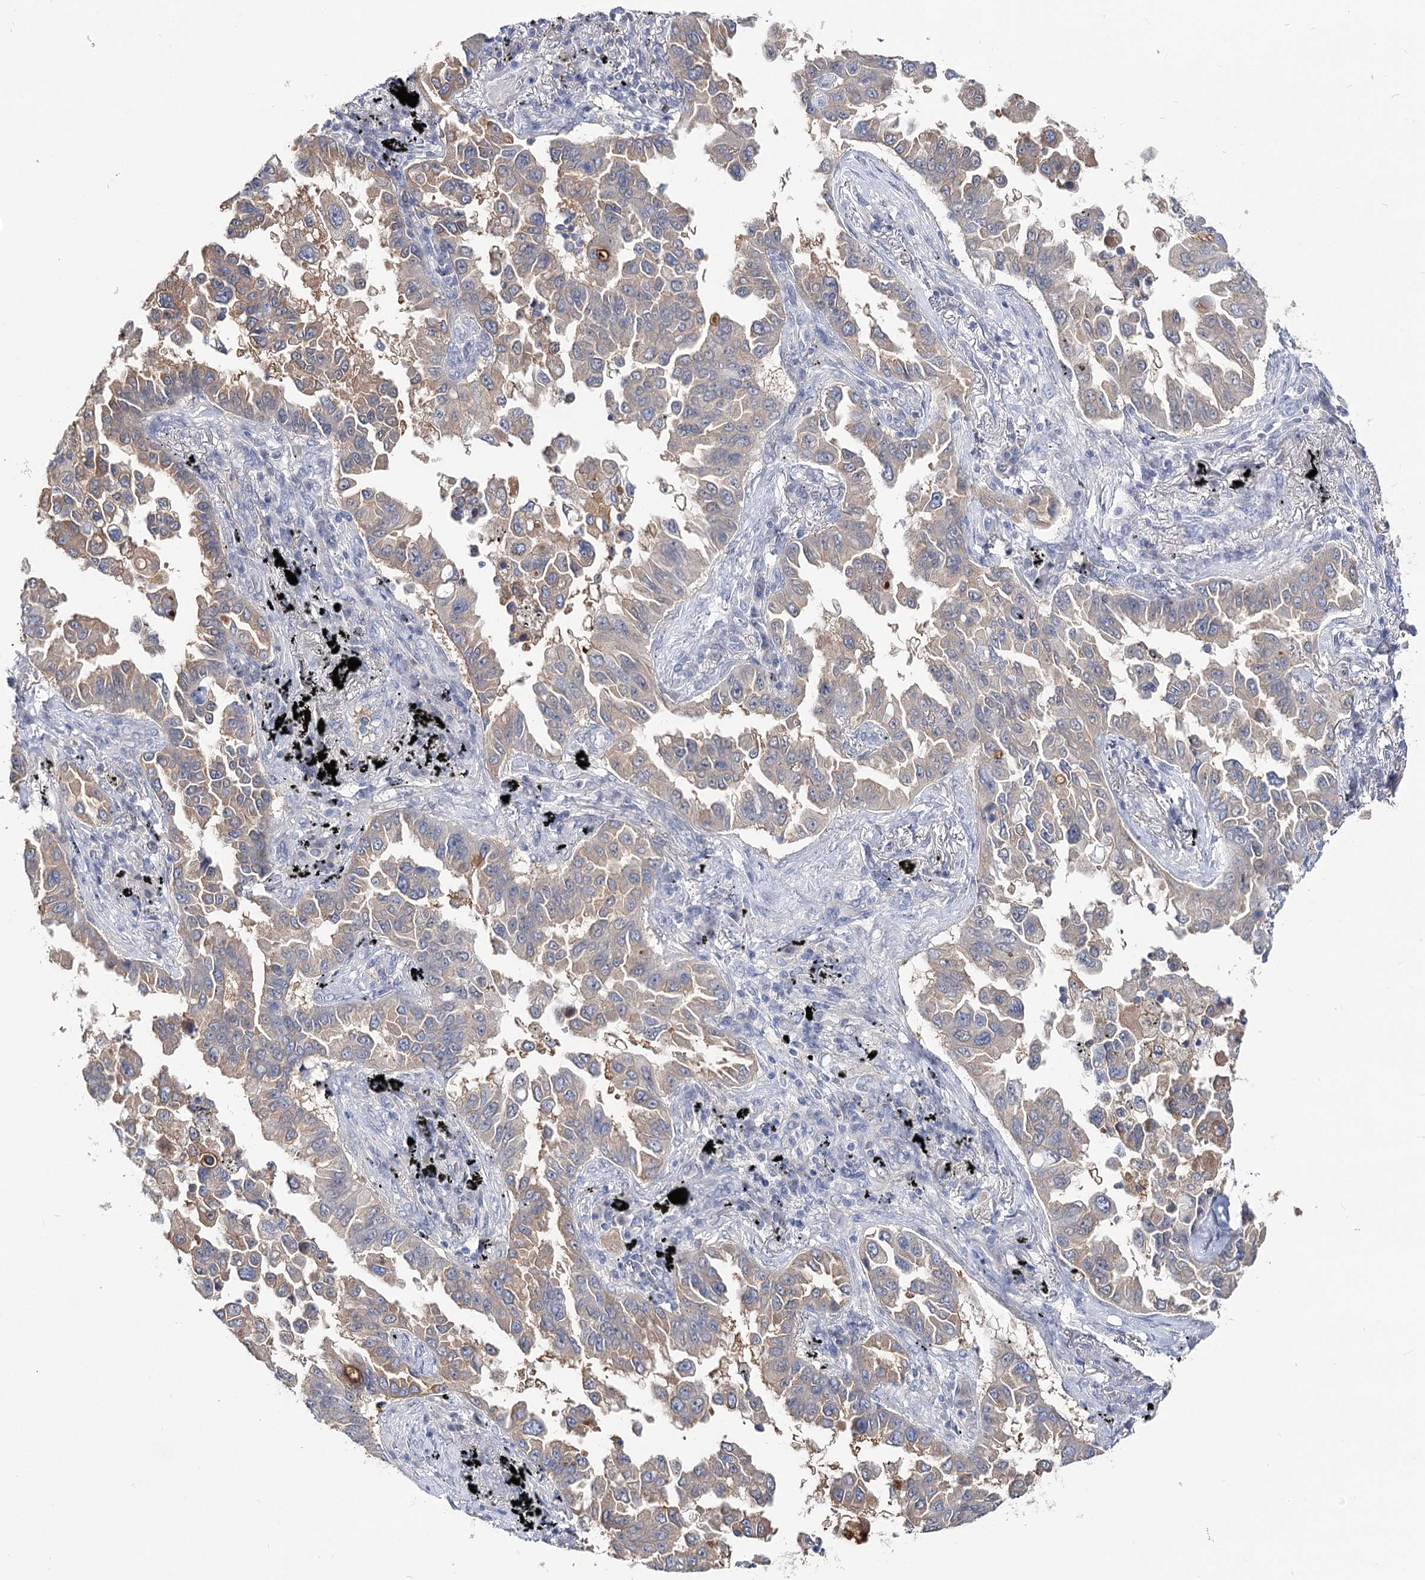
{"staining": {"intensity": "weak", "quantity": "25%-75%", "location": "cytoplasmic/membranous"}, "tissue": "lung cancer", "cell_type": "Tumor cells", "image_type": "cancer", "snomed": [{"axis": "morphology", "description": "Adenocarcinoma, NOS"}, {"axis": "topography", "description": "Lung"}], "caption": "Lung cancer (adenocarcinoma) was stained to show a protein in brown. There is low levels of weak cytoplasmic/membranous staining in about 25%-75% of tumor cells. (DAB IHC with brightfield microscopy, high magnification).", "gene": "UGP2", "patient": {"sex": "female", "age": 67}}